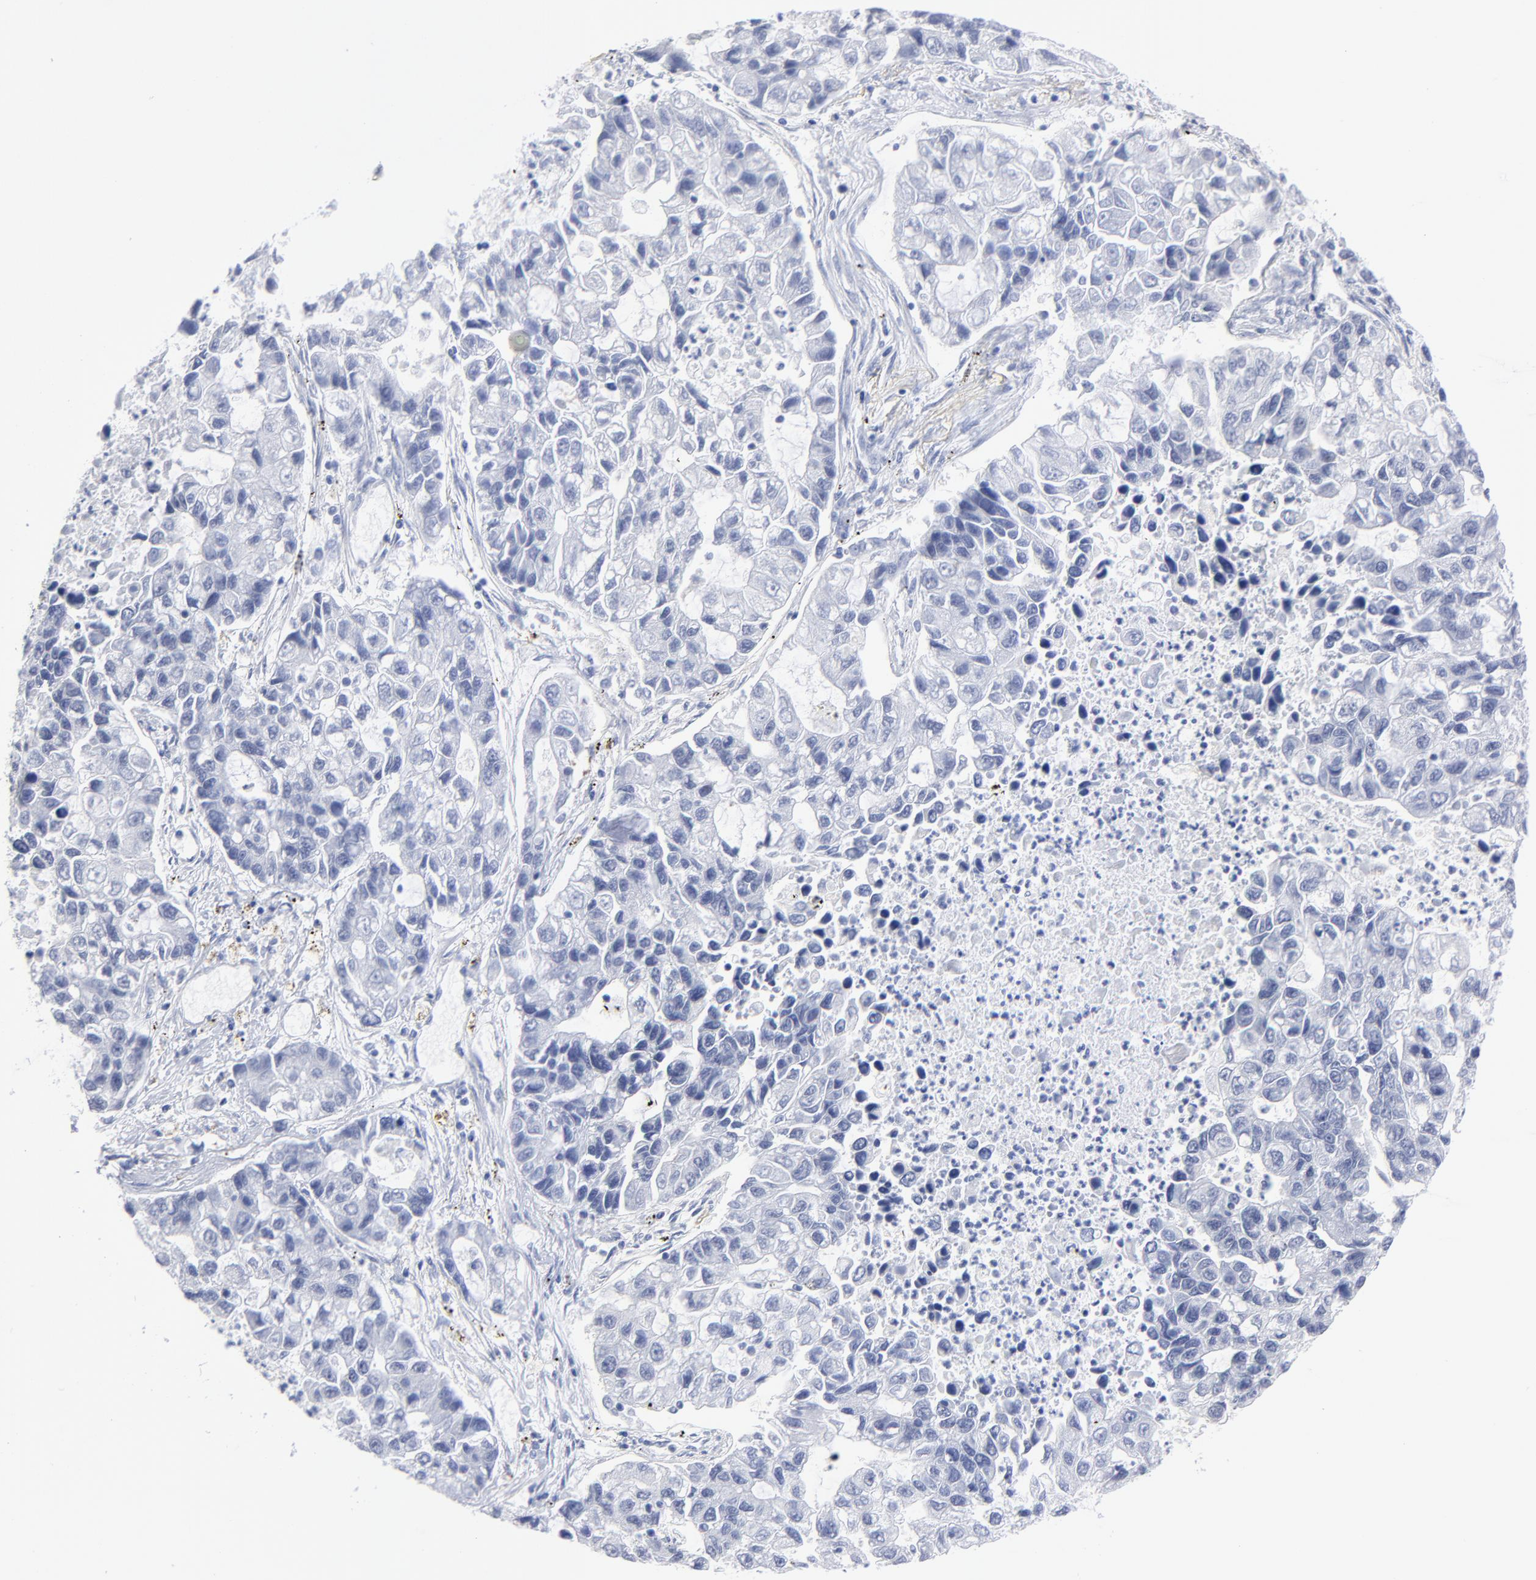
{"staining": {"intensity": "negative", "quantity": "none", "location": "none"}, "tissue": "lung cancer", "cell_type": "Tumor cells", "image_type": "cancer", "snomed": [{"axis": "morphology", "description": "Adenocarcinoma, NOS"}, {"axis": "topography", "description": "Lung"}], "caption": "DAB (3,3'-diaminobenzidine) immunohistochemical staining of human lung cancer (adenocarcinoma) displays no significant positivity in tumor cells.", "gene": "ACY1", "patient": {"sex": "female", "age": 51}}